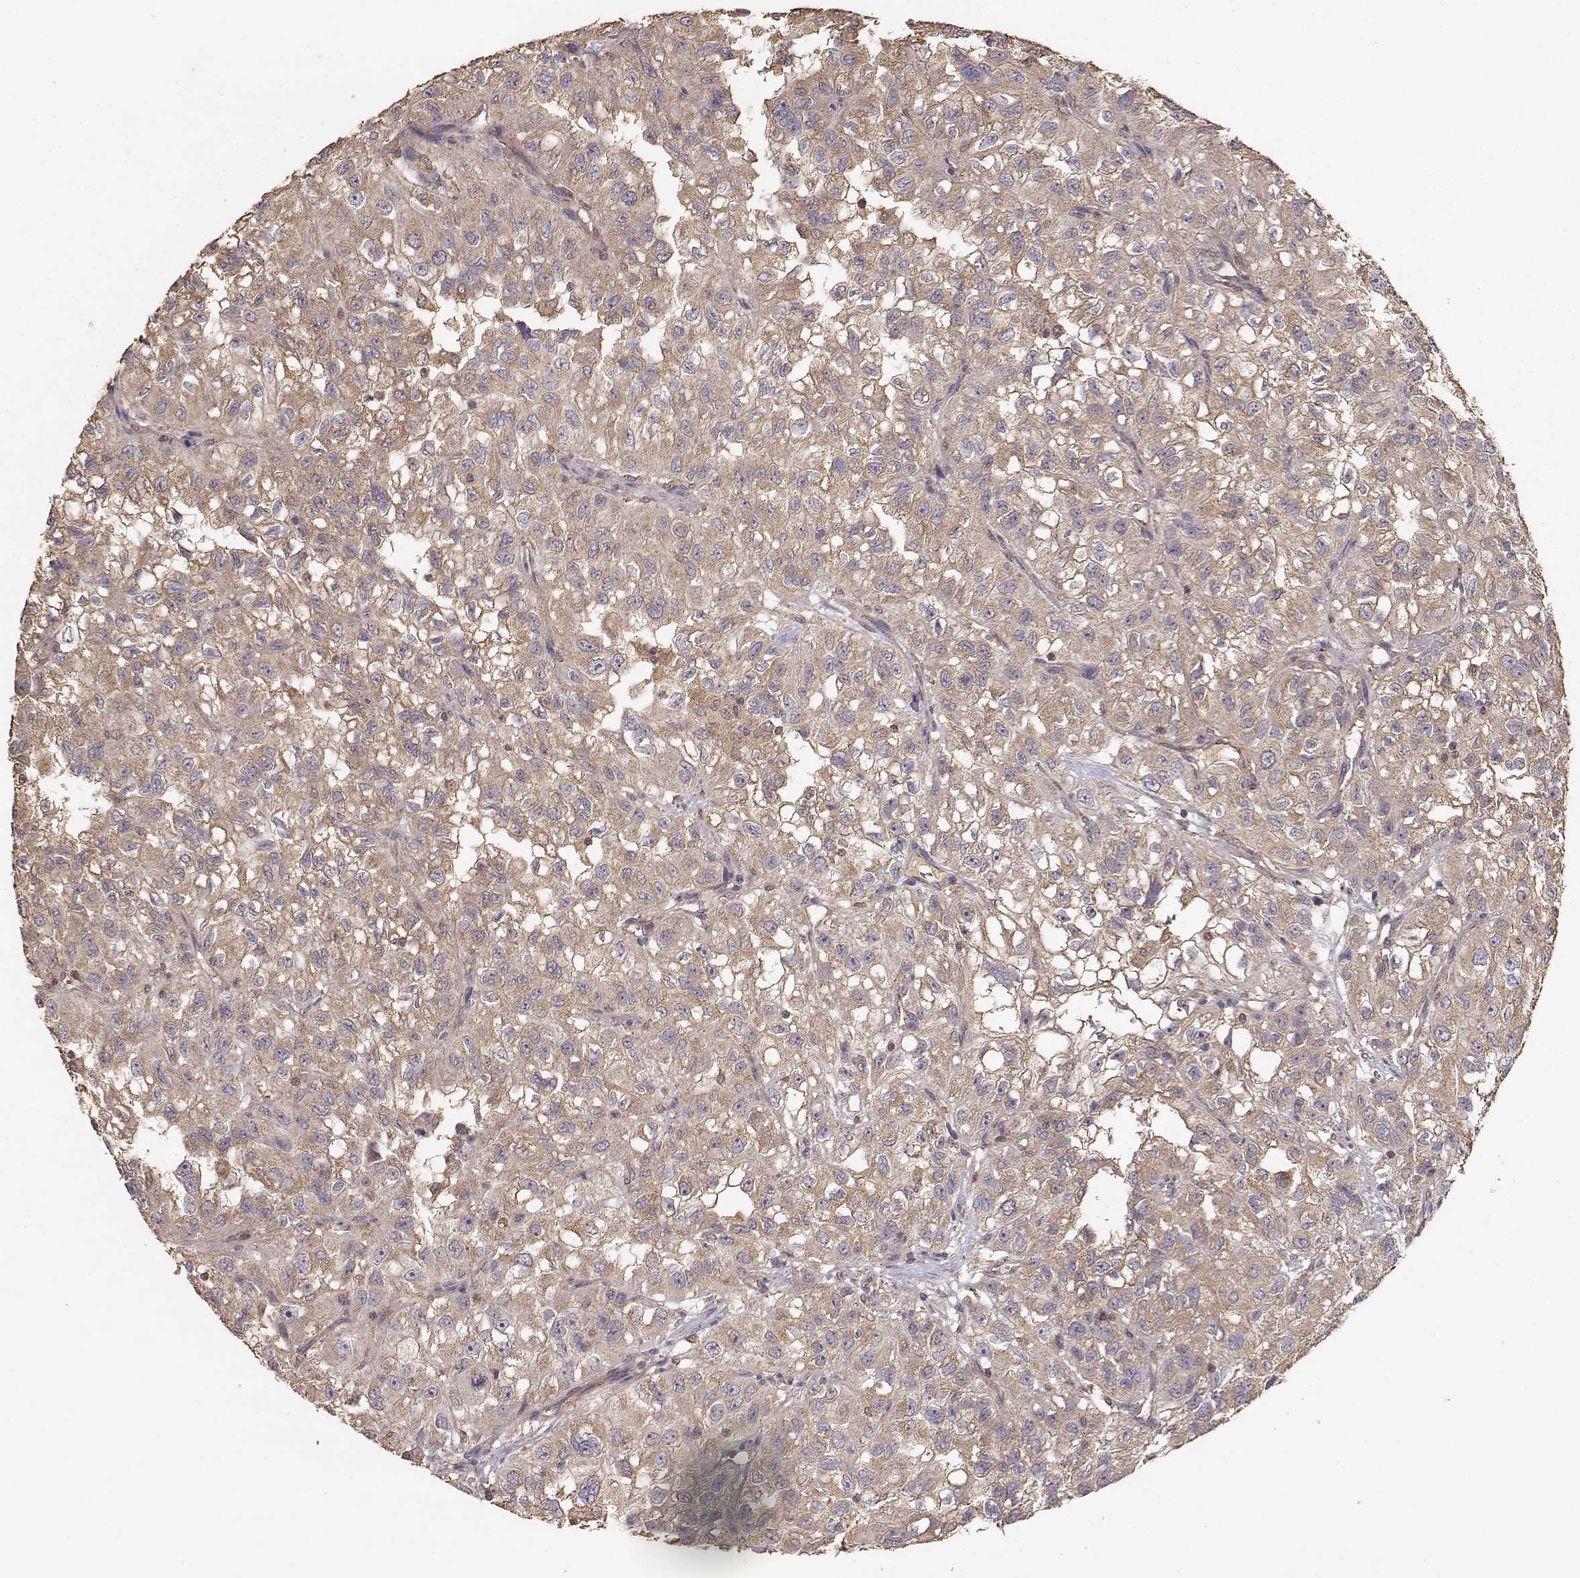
{"staining": {"intensity": "moderate", "quantity": ">75%", "location": "cytoplasmic/membranous"}, "tissue": "renal cancer", "cell_type": "Tumor cells", "image_type": "cancer", "snomed": [{"axis": "morphology", "description": "Adenocarcinoma, NOS"}, {"axis": "topography", "description": "Kidney"}], "caption": "Protein staining of adenocarcinoma (renal) tissue displays moderate cytoplasmic/membranous positivity in about >75% of tumor cells.", "gene": "TARS3", "patient": {"sex": "male", "age": 64}}